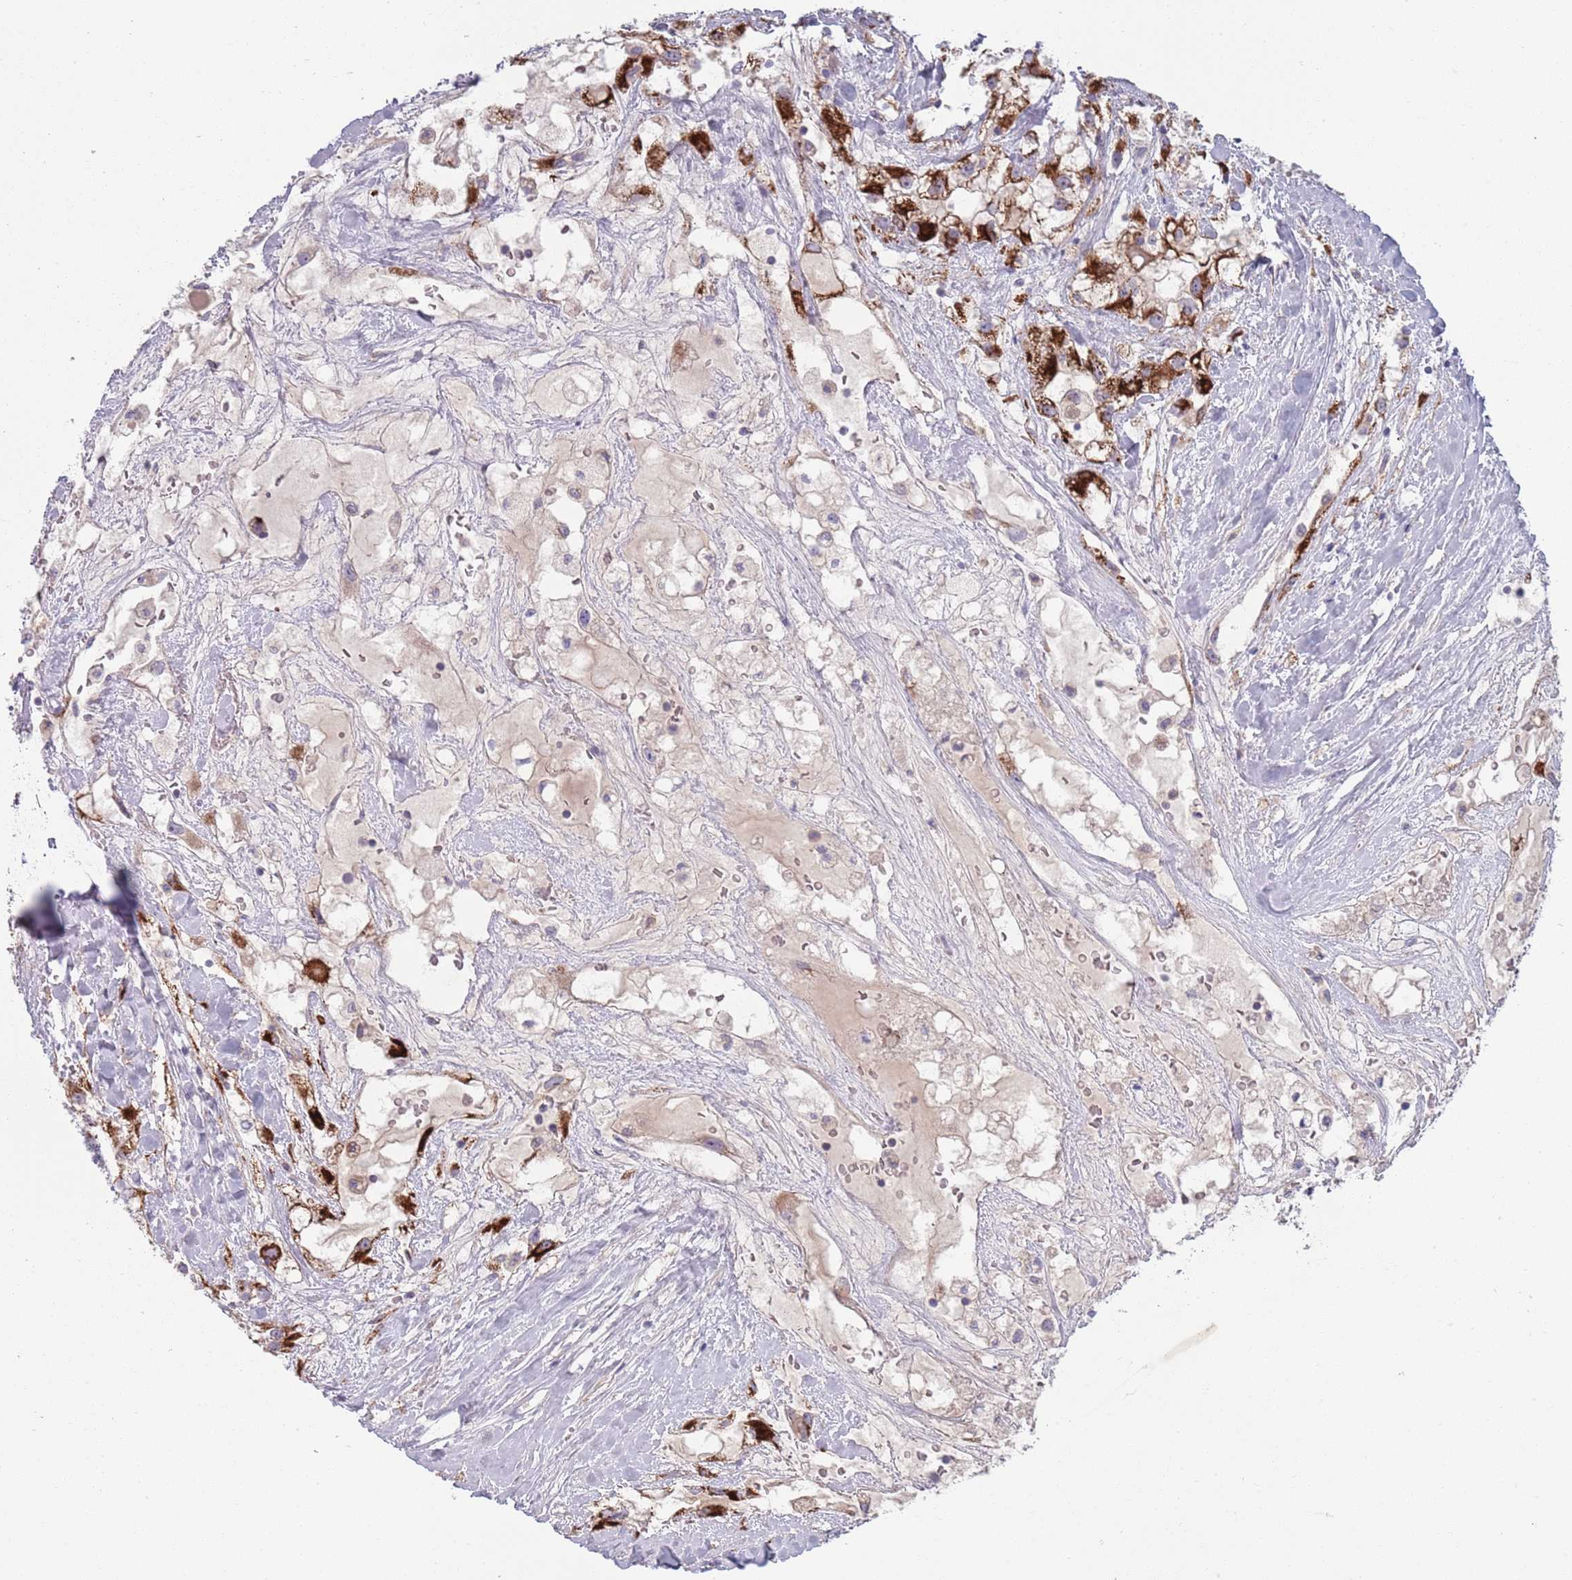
{"staining": {"intensity": "strong", "quantity": "25%-75%", "location": "cytoplasmic/membranous"}, "tissue": "renal cancer", "cell_type": "Tumor cells", "image_type": "cancer", "snomed": [{"axis": "morphology", "description": "Adenocarcinoma, NOS"}, {"axis": "topography", "description": "Kidney"}], "caption": "Immunohistochemical staining of human adenocarcinoma (renal) reveals strong cytoplasmic/membranous protein positivity in about 25%-75% of tumor cells. The staining was performed using DAB, with brown indicating positive protein expression. Nuclei are stained blue with hematoxylin.", "gene": "TYW1", "patient": {"sex": "male", "age": 59}}